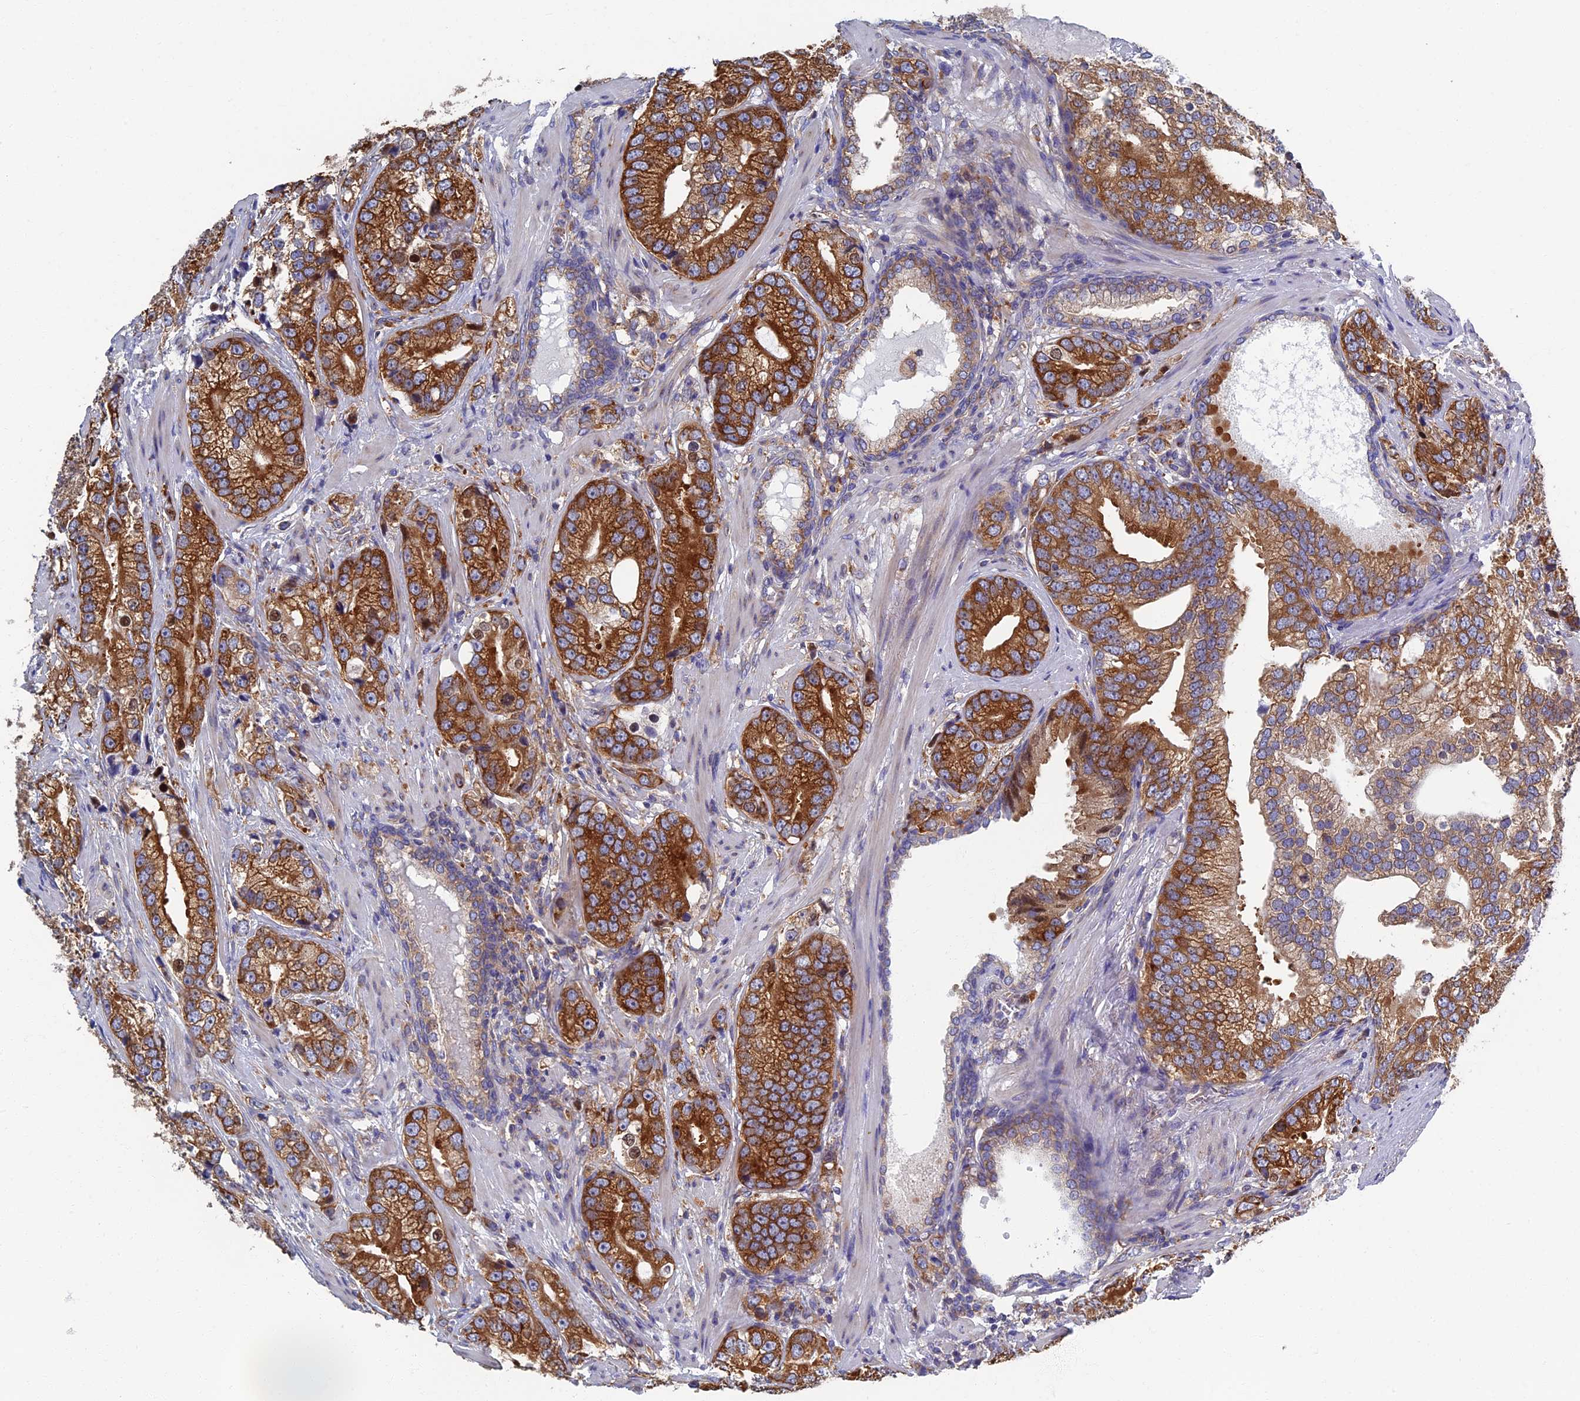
{"staining": {"intensity": "strong", "quantity": "25%-75%", "location": "cytoplasmic/membranous"}, "tissue": "prostate cancer", "cell_type": "Tumor cells", "image_type": "cancer", "snomed": [{"axis": "morphology", "description": "Adenocarcinoma, High grade"}, {"axis": "topography", "description": "Prostate"}], "caption": "Prostate cancer stained with a protein marker demonstrates strong staining in tumor cells.", "gene": "YBX1", "patient": {"sex": "male", "age": 75}}